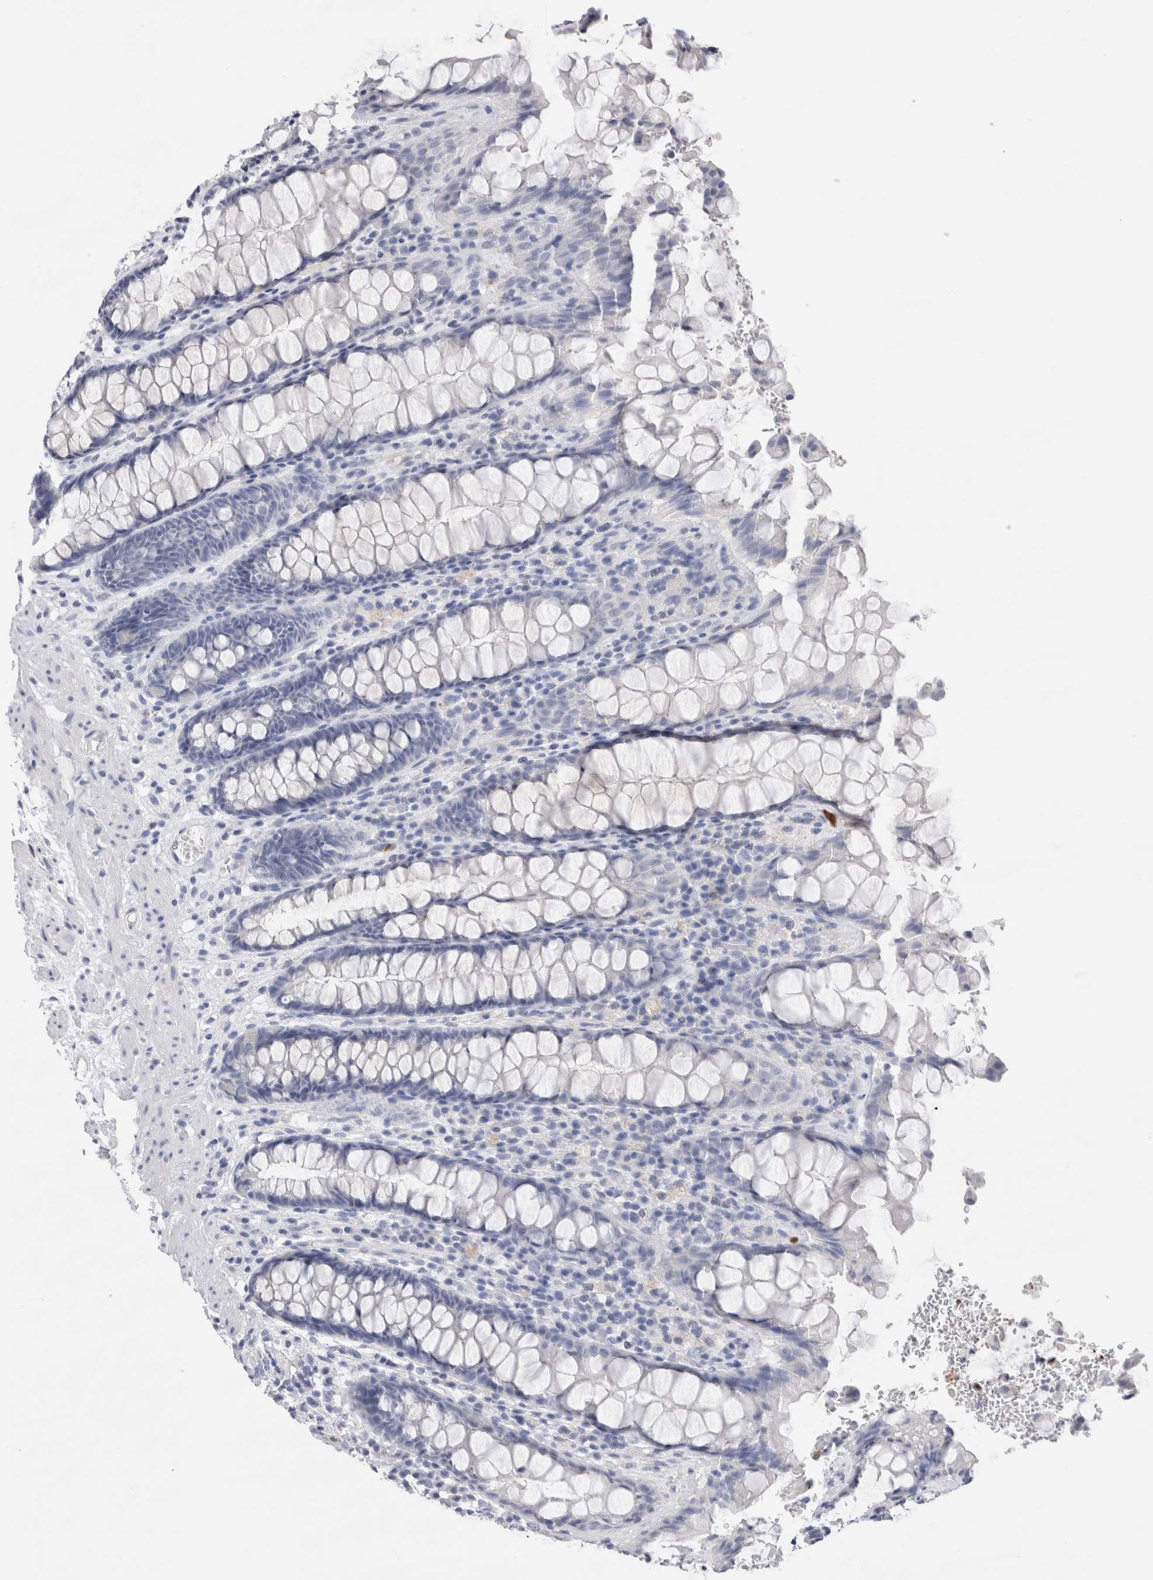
{"staining": {"intensity": "negative", "quantity": "none", "location": "none"}, "tissue": "rectum", "cell_type": "Glandular cells", "image_type": "normal", "snomed": [{"axis": "morphology", "description": "Normal tissue, NOS"}, {"axis": "topography", "description": "Rectum"}], "caption": "Glandular cells show no significant expression in unremarkable rectum. (Brightfield microscopy of DAB immunohistochemistry at high magnification).", "gene": "SLC10A5", "patient": {"sex": "male", "age": 64}}